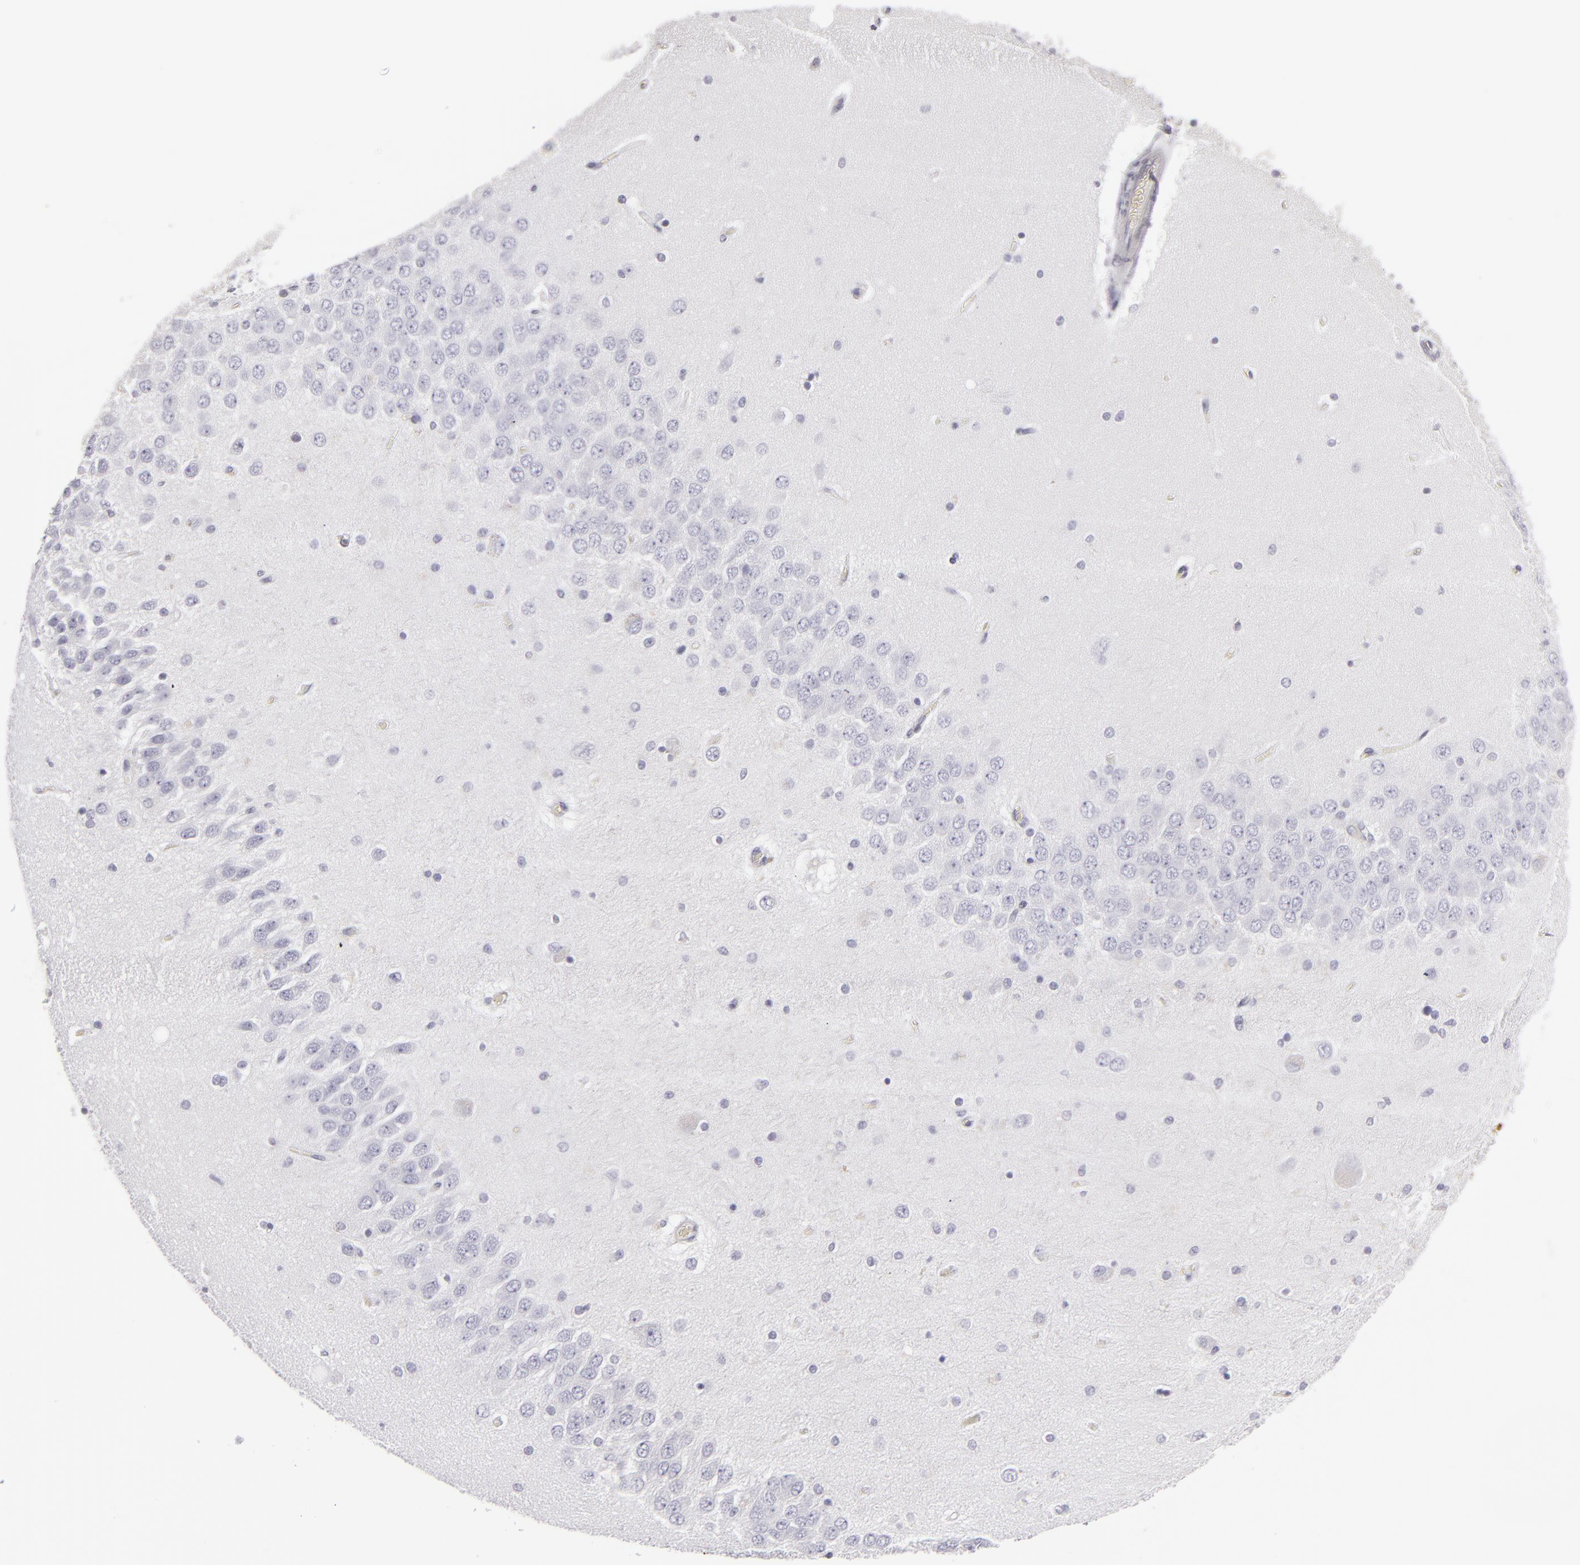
{"staining": {"intensity": "negative", "quantity": "none", "location": "none"}, "tissue": "hippocampus", "cell_type": "Glial cells", "image_type": "normal", "snomed": [{"axis": "morphology", "description": "Normal tissue, NOS"}, {"axis": "topography", "description": "Hippocampus"}], "caption": "Immunohistochemistry micrograph of unremarkable hippocampus stained for a protein (brown), which displays no positivity in glial cells.", "gene": "JUP", "patient": {"sex": "female", "age": 54}}